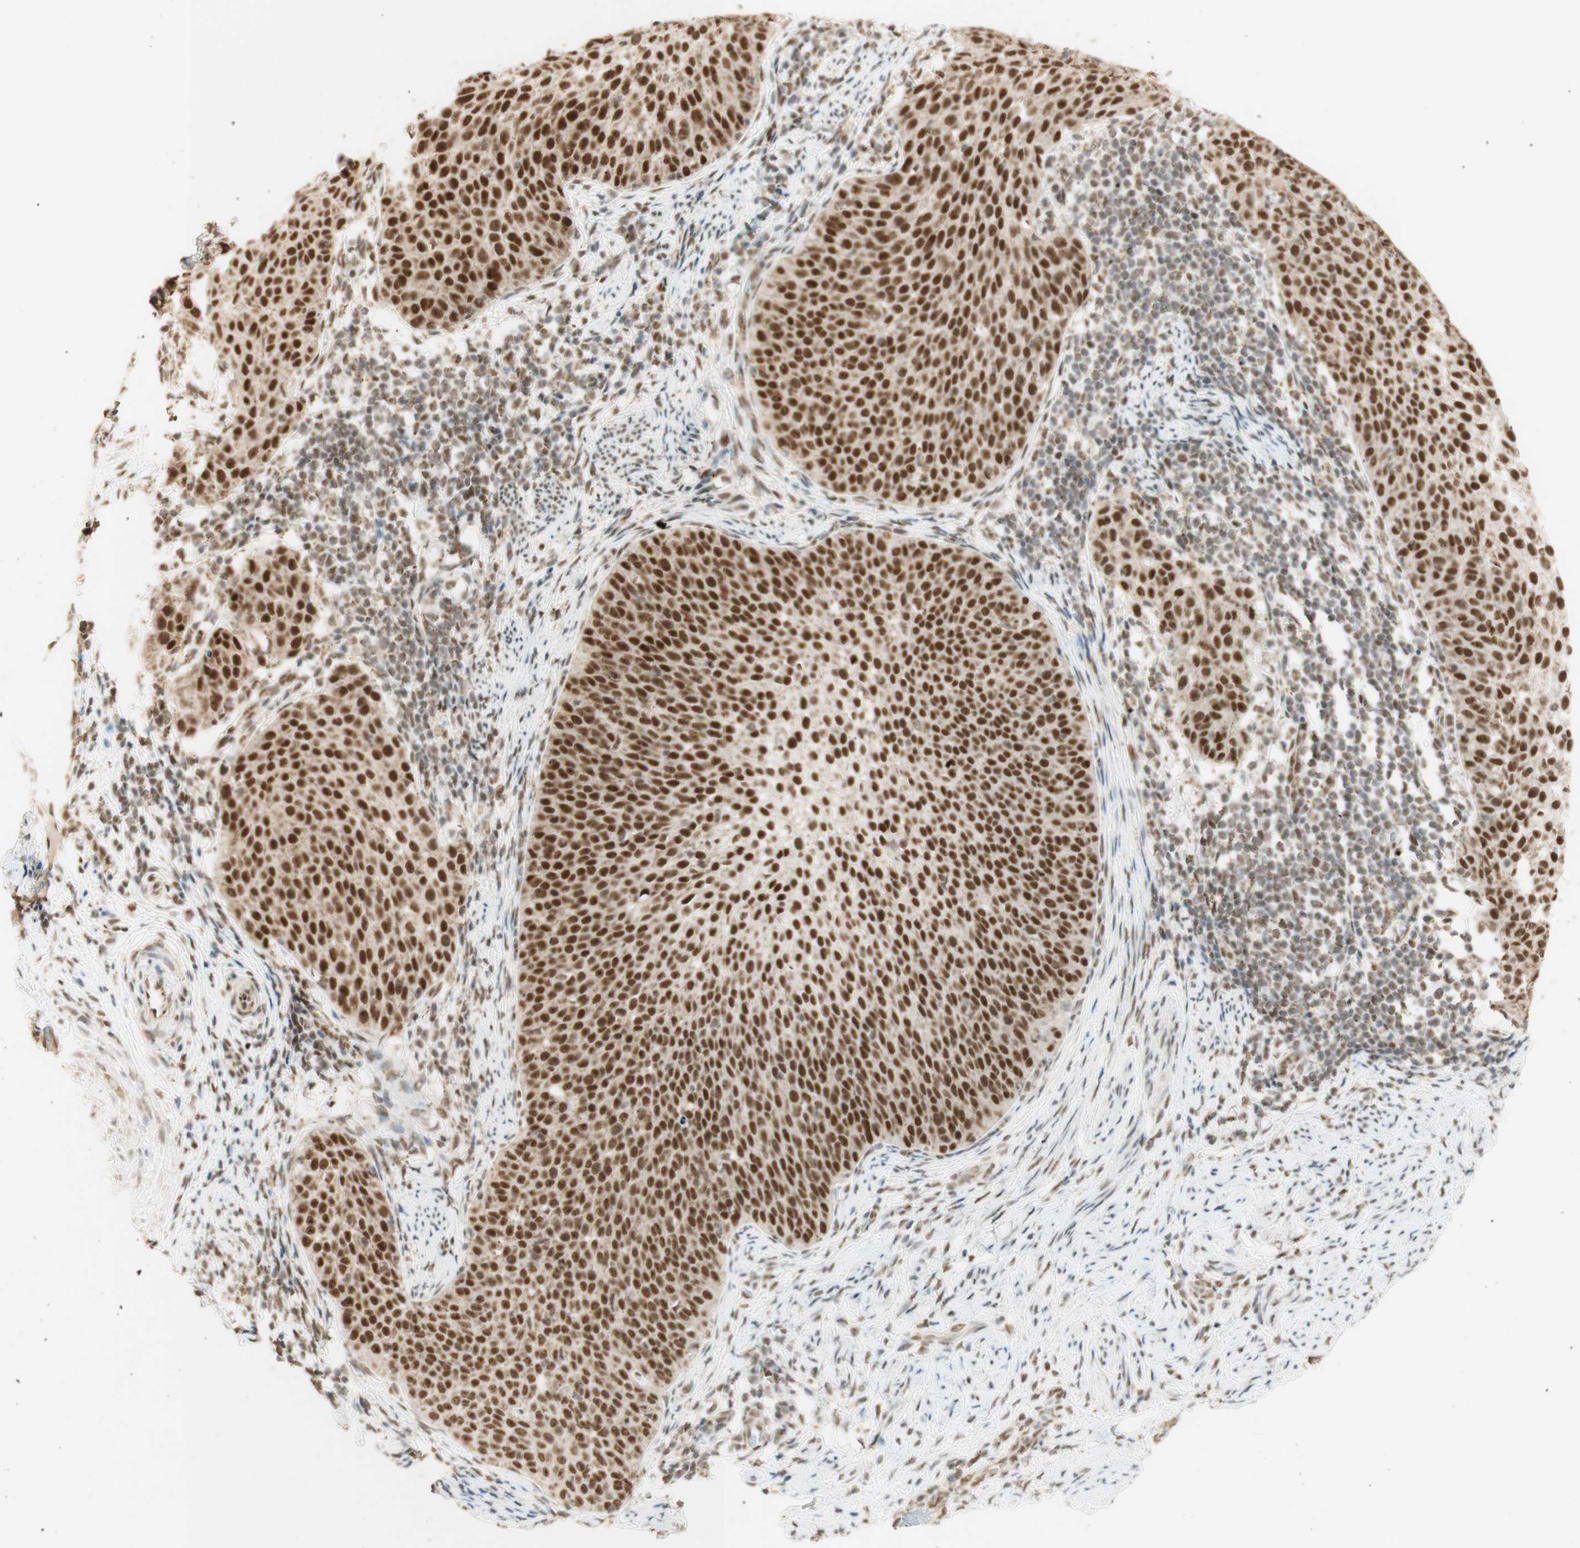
{"staining": {"intensity": "strong", "quantity": ">75%", "location": "nuclear"}, "tissue": "cervical cancer", "cell_type": "Tumor cells", "image_type": "cancer", "snomed": [{"axis": "morphology", "description": "Squamous cell carcinoma, NOS"}, {"axis": "topography", "description": "Cervix"}], "caption": "IHC (DAB) staining of cervical cancer (squamous cell carcinoma) demonstrates strong nuclear protein staining in about >75% of tumor cells.", "gene": "ZNF782", "patient": {"sex": "female", "age": 51}}